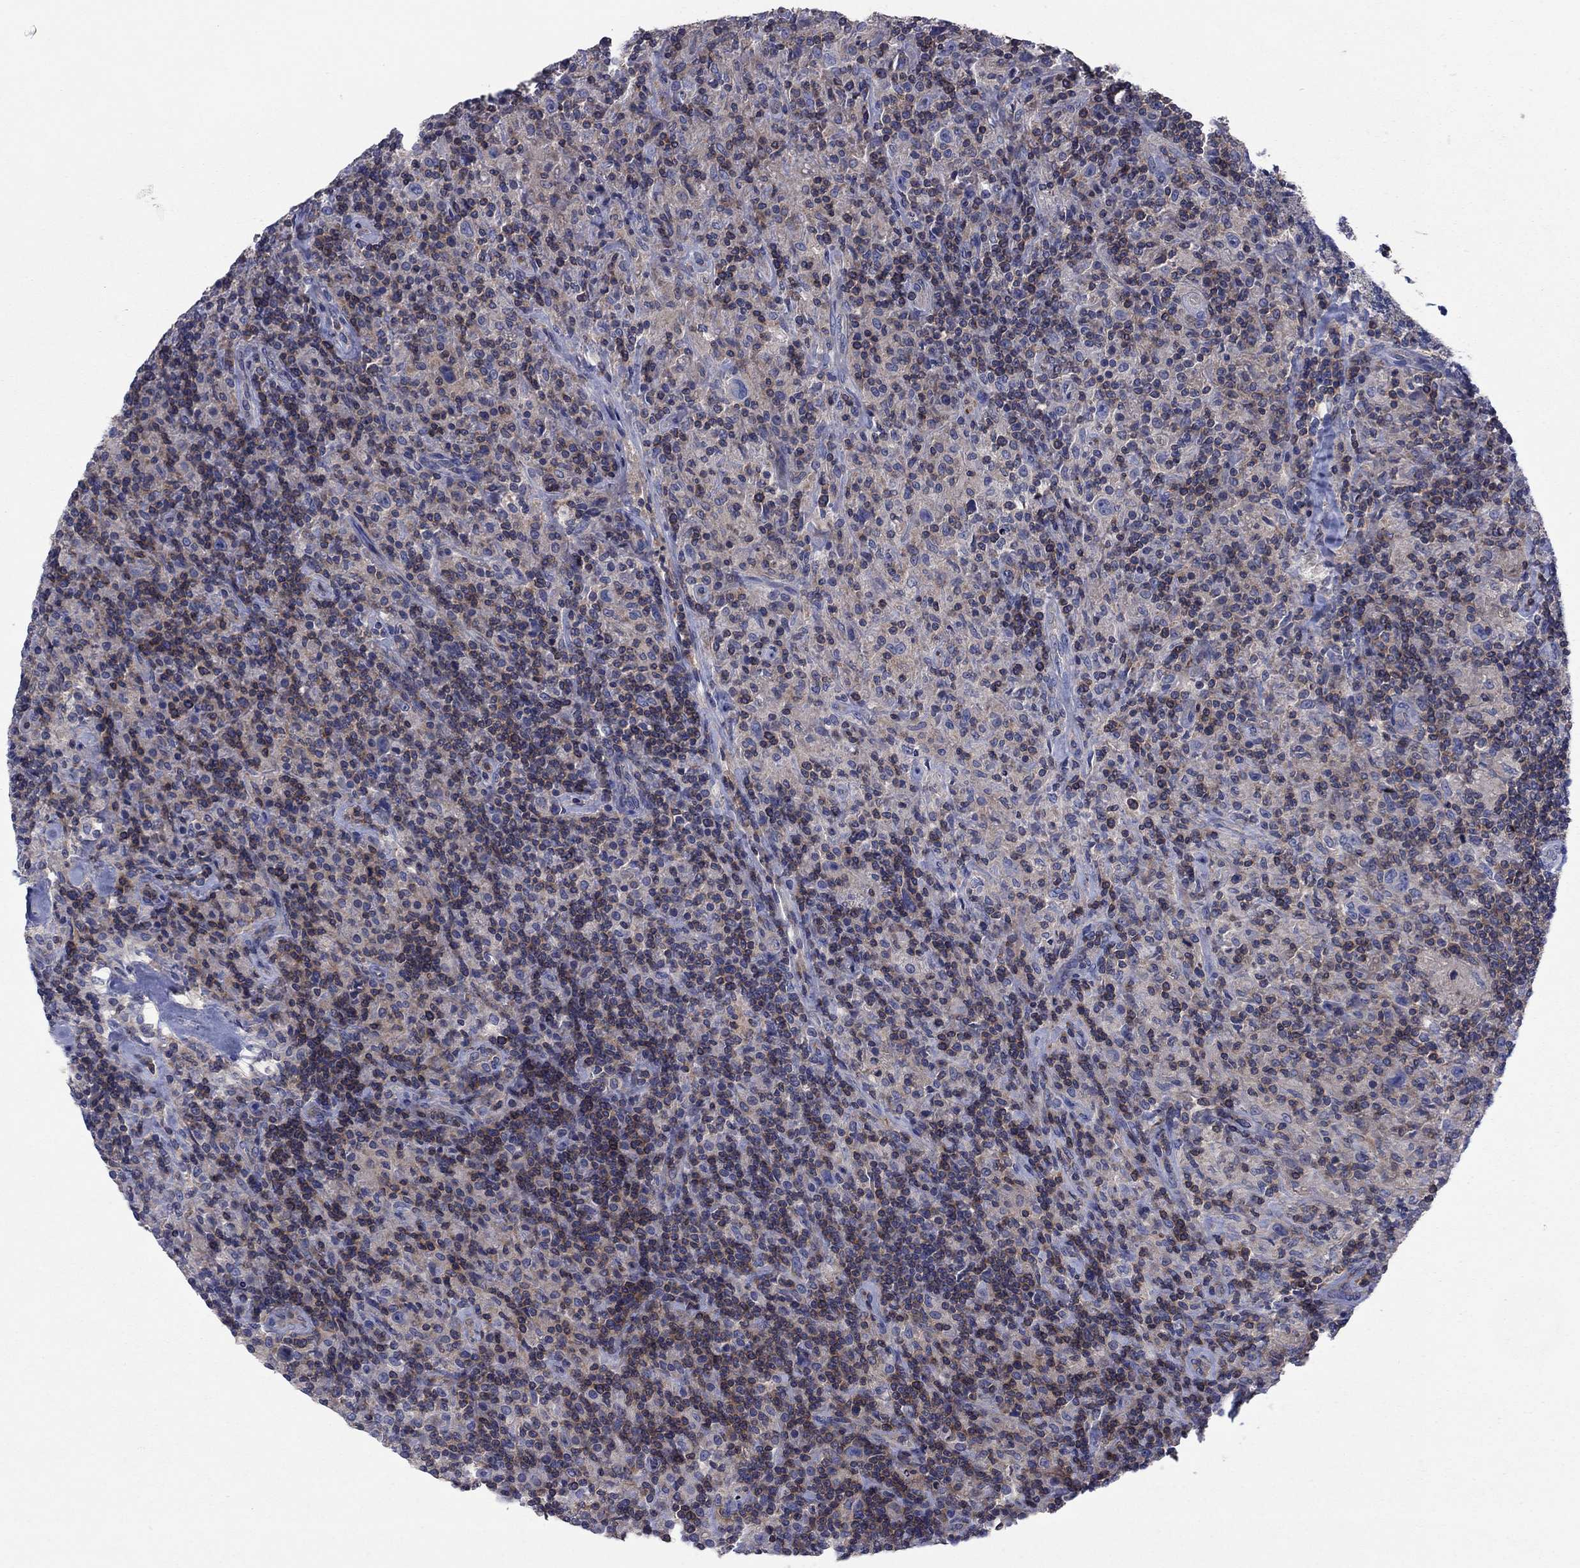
{"staining": {"intensity": "negative", "quantity": "none", "location": "none"}, "tissue": "lymphoma", "cell_type": "Tumor cells", "image_type": "cancer", "snomed": [{"axis": "morphology", "description": "Hodgkin's disease, NOS"}, {"axis": "topography", "description": "Lymph node"}], "caption": "An immunohistochemistry (IHC) histopathology image of Hodgkin's disease is shown. There is no staining in tumor cells of Hodgkin's disease.", "gene": "PVR", "patient": {"sex": "male", "age": 70}}